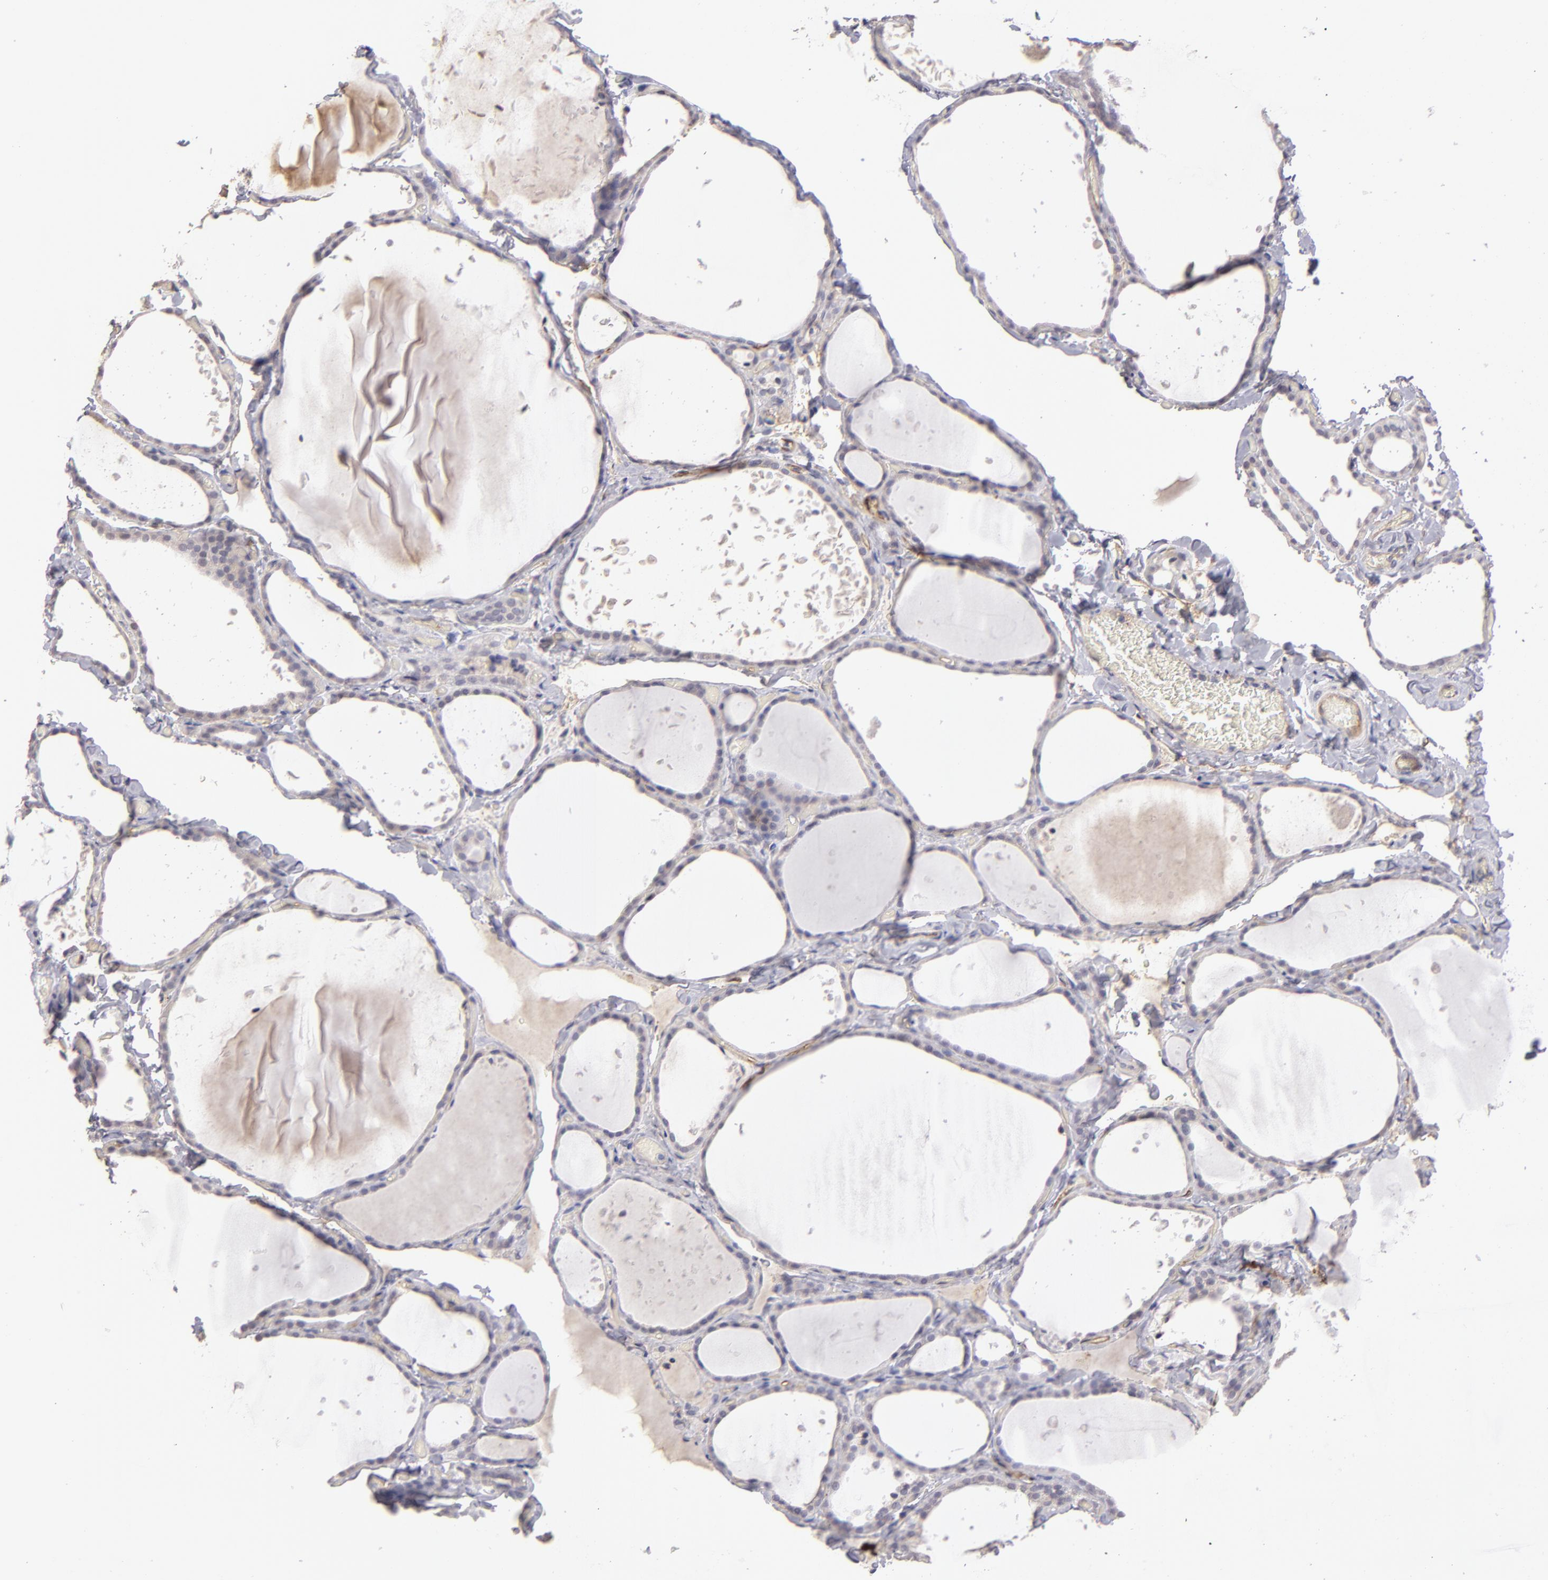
{"staining": {"intensity": "weak", "quantity": "<25%", "location": "cytoplasmic/membranous"}, "tissue": "thyroid gland", "cell_type": "Glandular cells", "image_type": "normal", "snomed": [{"axis": "morphology", "description": "Normal tissue, NOS"}, {"axis": "topography", "description": "Thyroid gland"}], "caption": "DAB immunohistochemical staining of normal thyroid gland reveals no significant expression in glandular cells.", "gene": "THBD", "patient": {"sex": "female", "age": 22}}